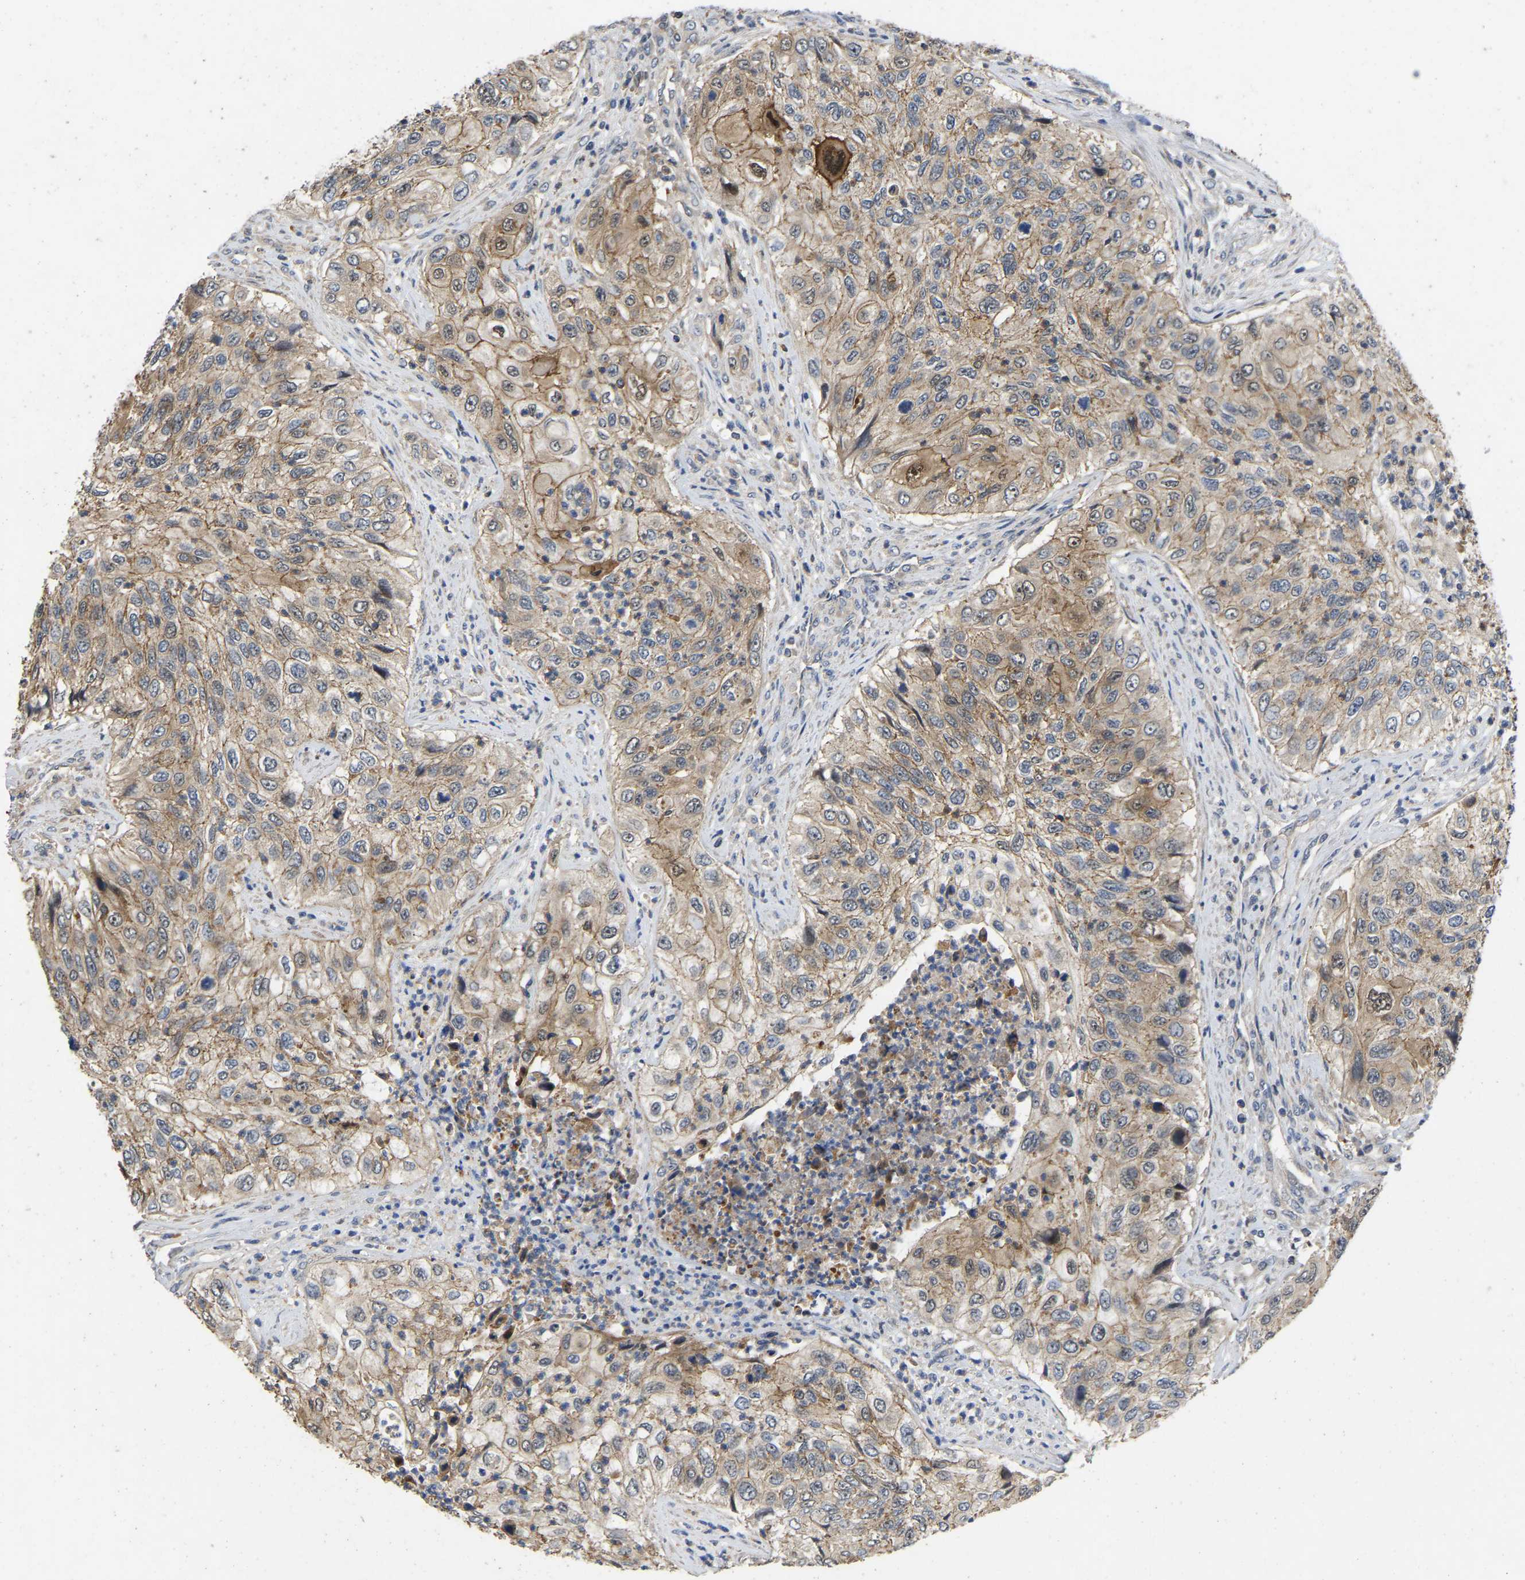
{"staining": {"intensity": "moderate", "quantity": ">75%", "location": "cytoplasmic/membranous"}, "tissue": "urothelial cancer", "cell_type": "Tumor cells", "image_type": "cancer", "snomed": [{"axis": "morphology", "description": "Urothelial carcinoma, High grade"}, {"axis": "topography", "description": "Urinary bladder"}], "caption": "High-power microscopy captured an IHC image of urothelial carcinoma (high-grade), revealing moderate cytoplasmic/membranous staining in approximately >75% of tumor cells. The staining was performed using DAB, with brown indicating positive protein expression. Nuclei are stained blue with hematoxylin.", "gene": "PRDM14", "patient": {"sex": "female", "age": 60}}